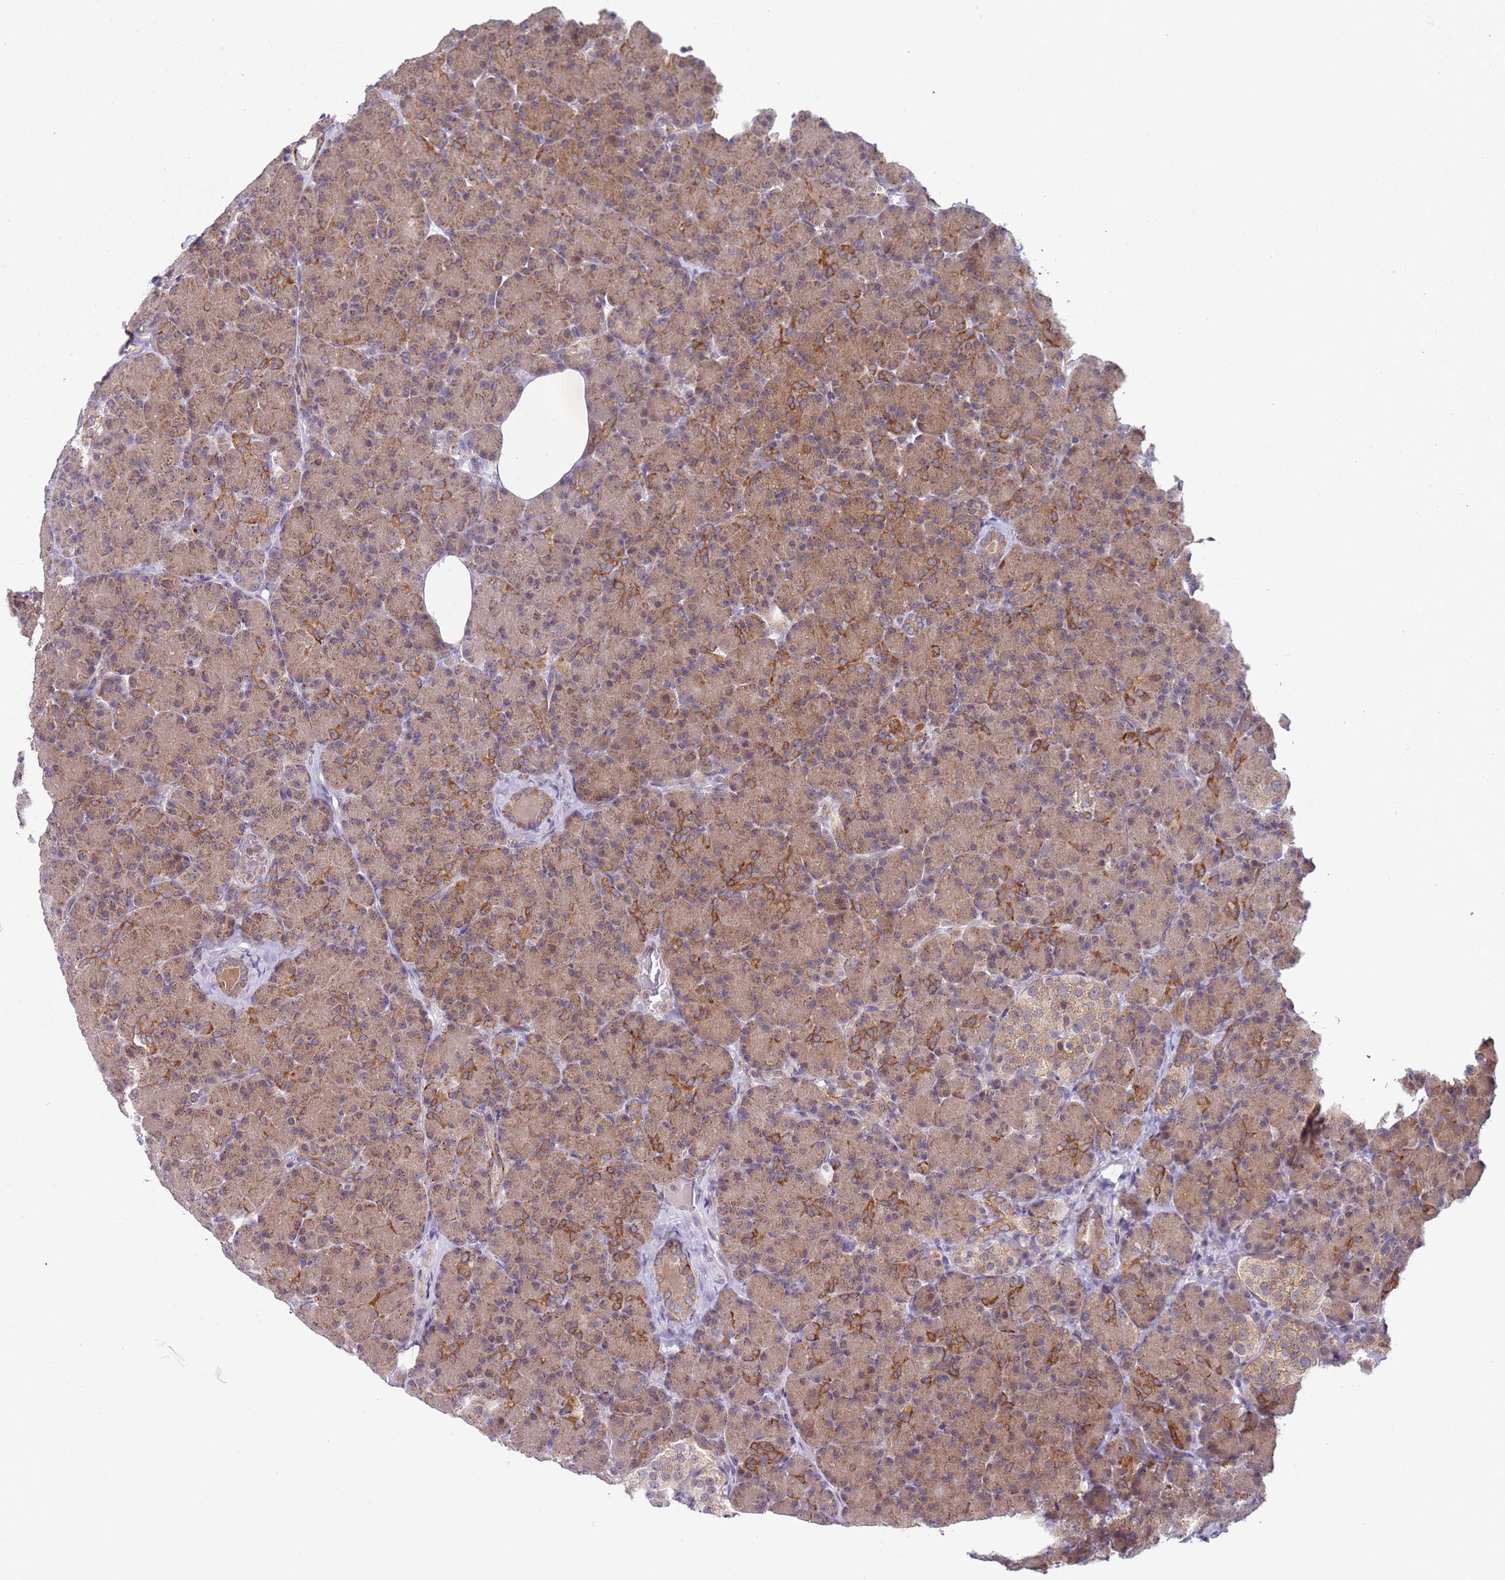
{"staining": {"intensity": "moderate", "quantity": ">75%", "location": "cytoplasmic/membranous"}, "tissue": "pancreas", "cell_type": "Exocrine glandular cells", "image_type": "normal", "snomed": [{"axis": "morphology", "description": "Normal tissue, NOS"}, {"axis": "topography", "description": "Pancreas"}], "caption": "Immunohistochemical staining of unremarkable human pancreas exhibits >75% levels of moderate cytoplasmic/membranous protein expression in approximately >75% of exocrine glandular cells. (IHC, brightfield microscopy, high magnification).", "gene": "SNAPC4", "patient": {"sex": "female", "age": 43}}